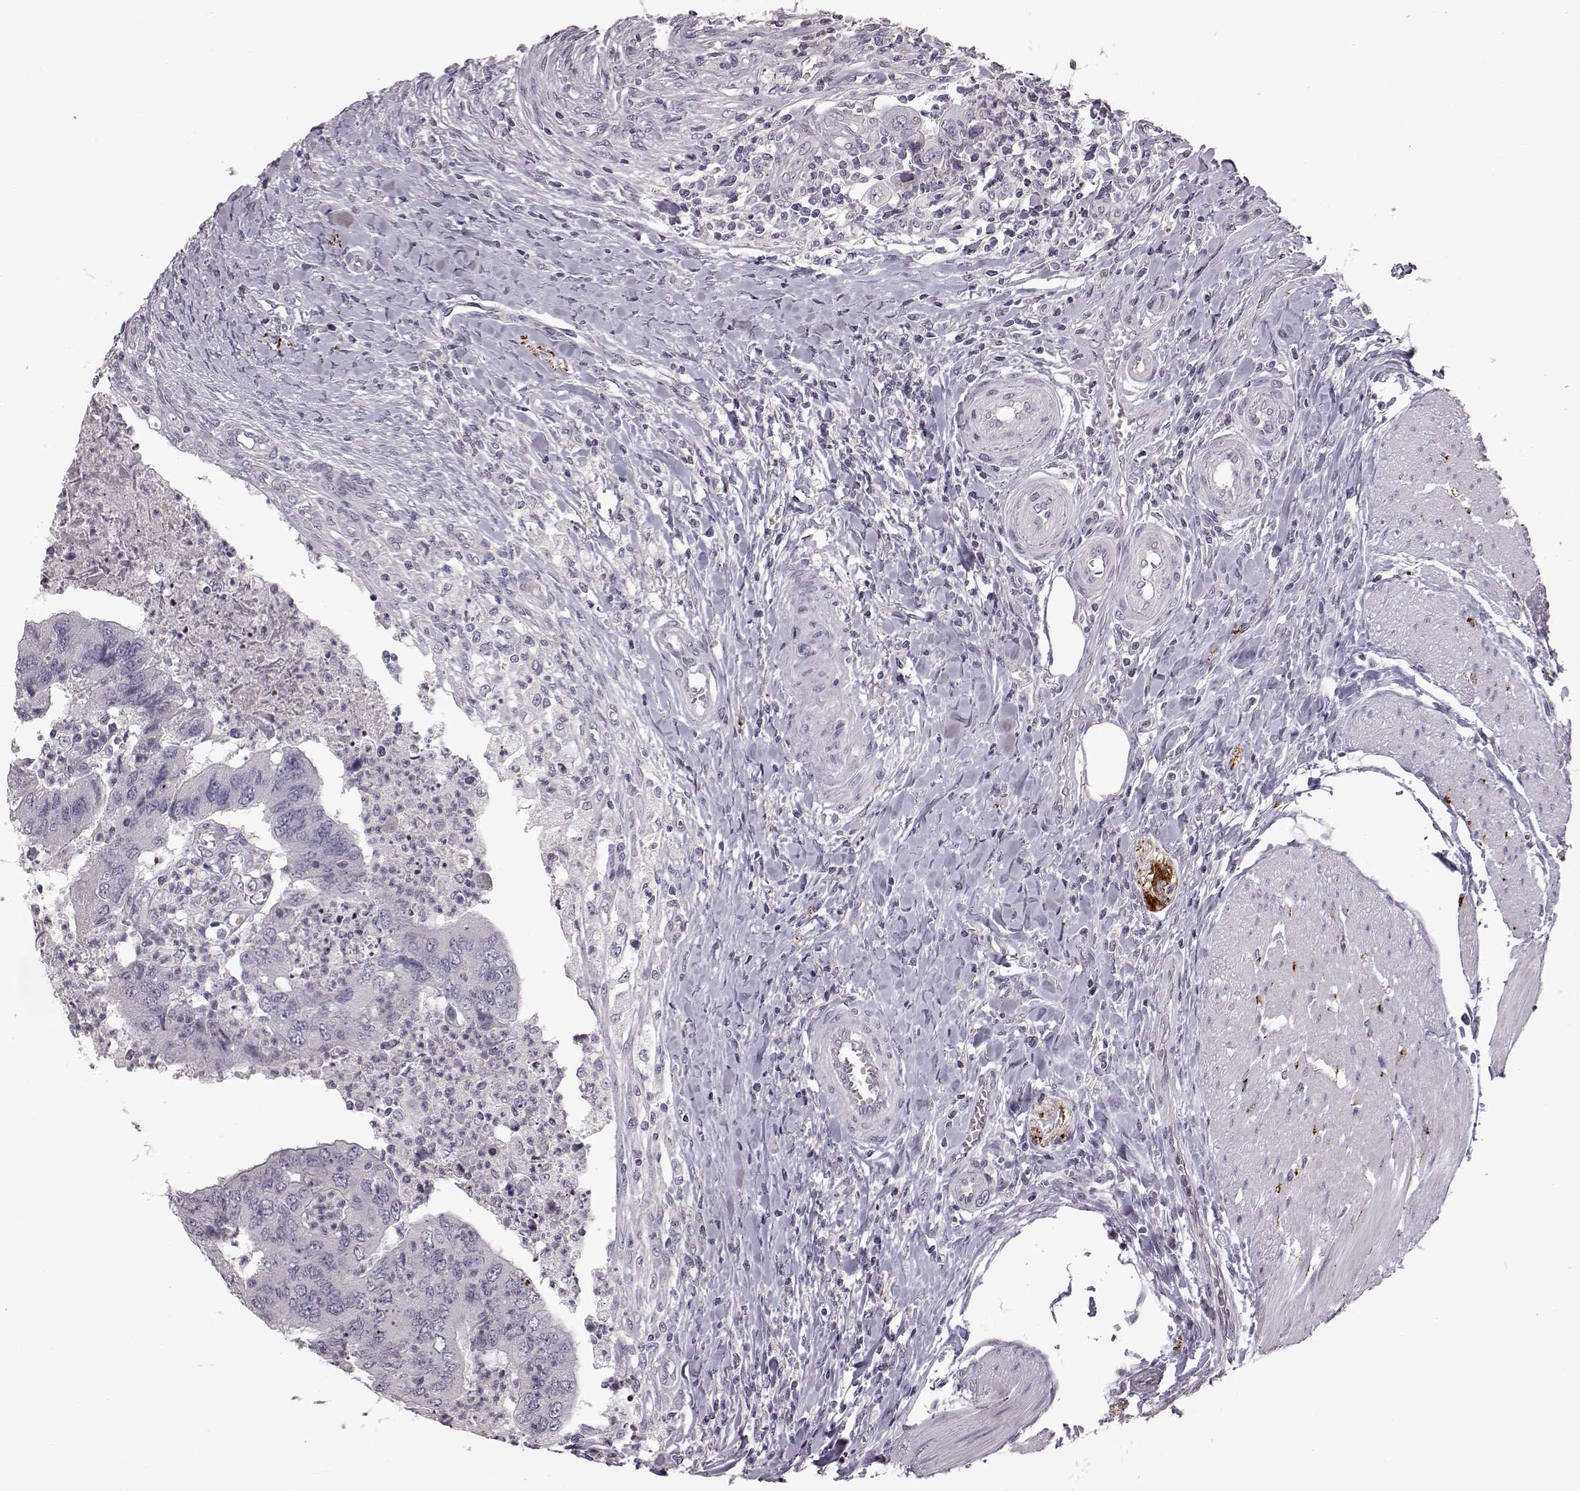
{"staining": {"intensity": "negative", "quantity": "none", "location": "none"}, "tissue": "colorectal cancer", "cell_type": "Tumor cells", "image_type": "cancer", "snomed": [{"axis": "morphology", "description": "Adenocarcinoma, NOS"}, {"axis": "topography", "description": "Colon"}], "caption": "This photomicrograph is of adenocarcinoma (colorectal) stained with immunohistochemistry to label a protein in brown with the nuclei are counter-stained blue. There is no expression in tumor cells.", "gene": "GAL", "patient": {"sex": "female", "age": 67}}